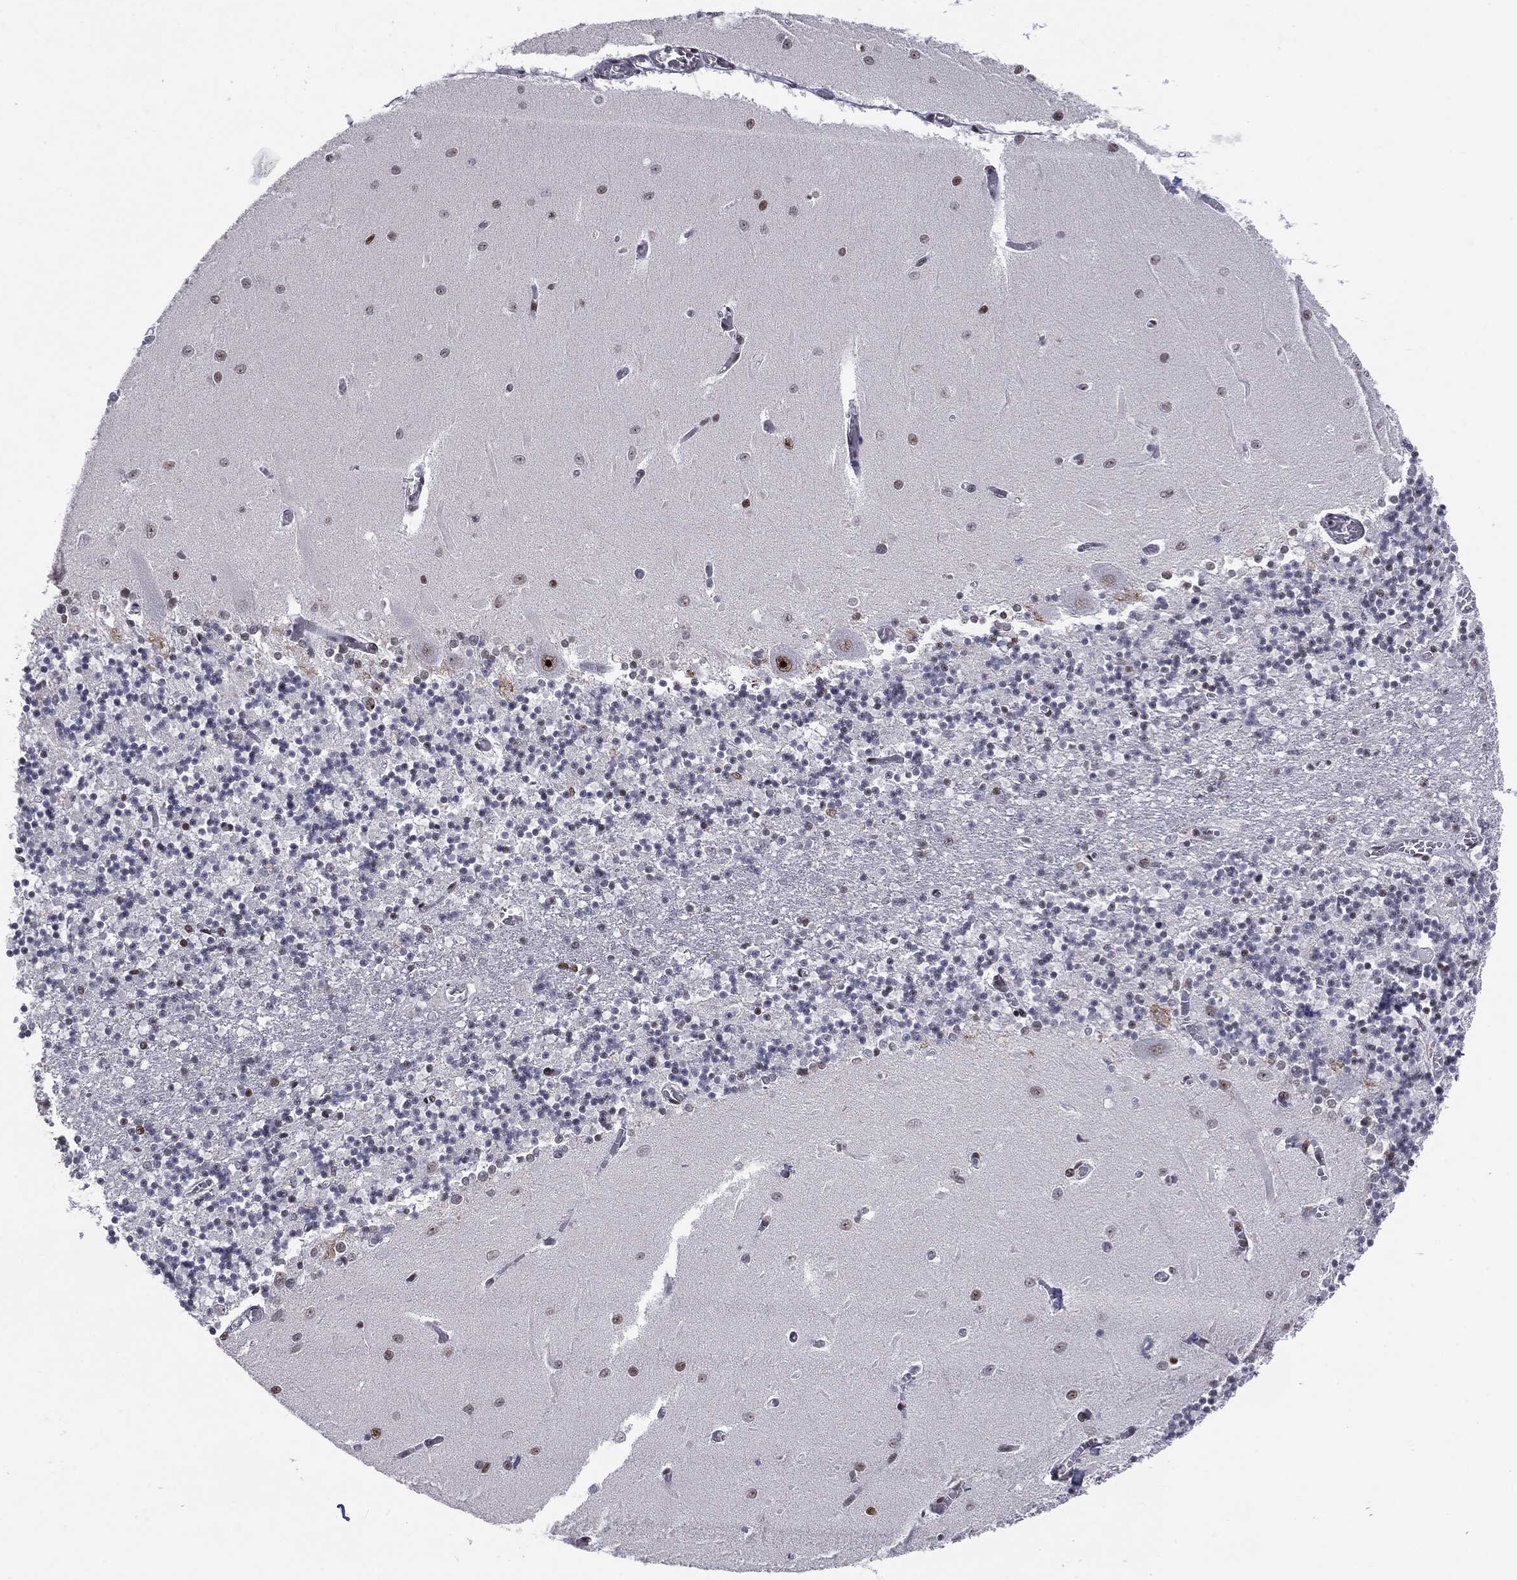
{"staining": {"intensity": "moderate", "quantity": "<25%", "location": "nuclear"}, "tissue": "cerebellum", "cell_type": "Cells in granular layer", "image_type": "normal", "snomed": [{"axis": "morphology", "description": "Normal tissue, NOS"}, {"axis": "topography", "description": "Cerebellum"}], "caption": "Immunohistochemistry (IHC) histopathology image of unremarkable cerebellum stained for a protein (brown), which demonstrates low levels of moderate nuclear positivity in about <25% of cells in granular layer.", "gene": "MDC1", "patient": {"sex": "female", "age": 64}}